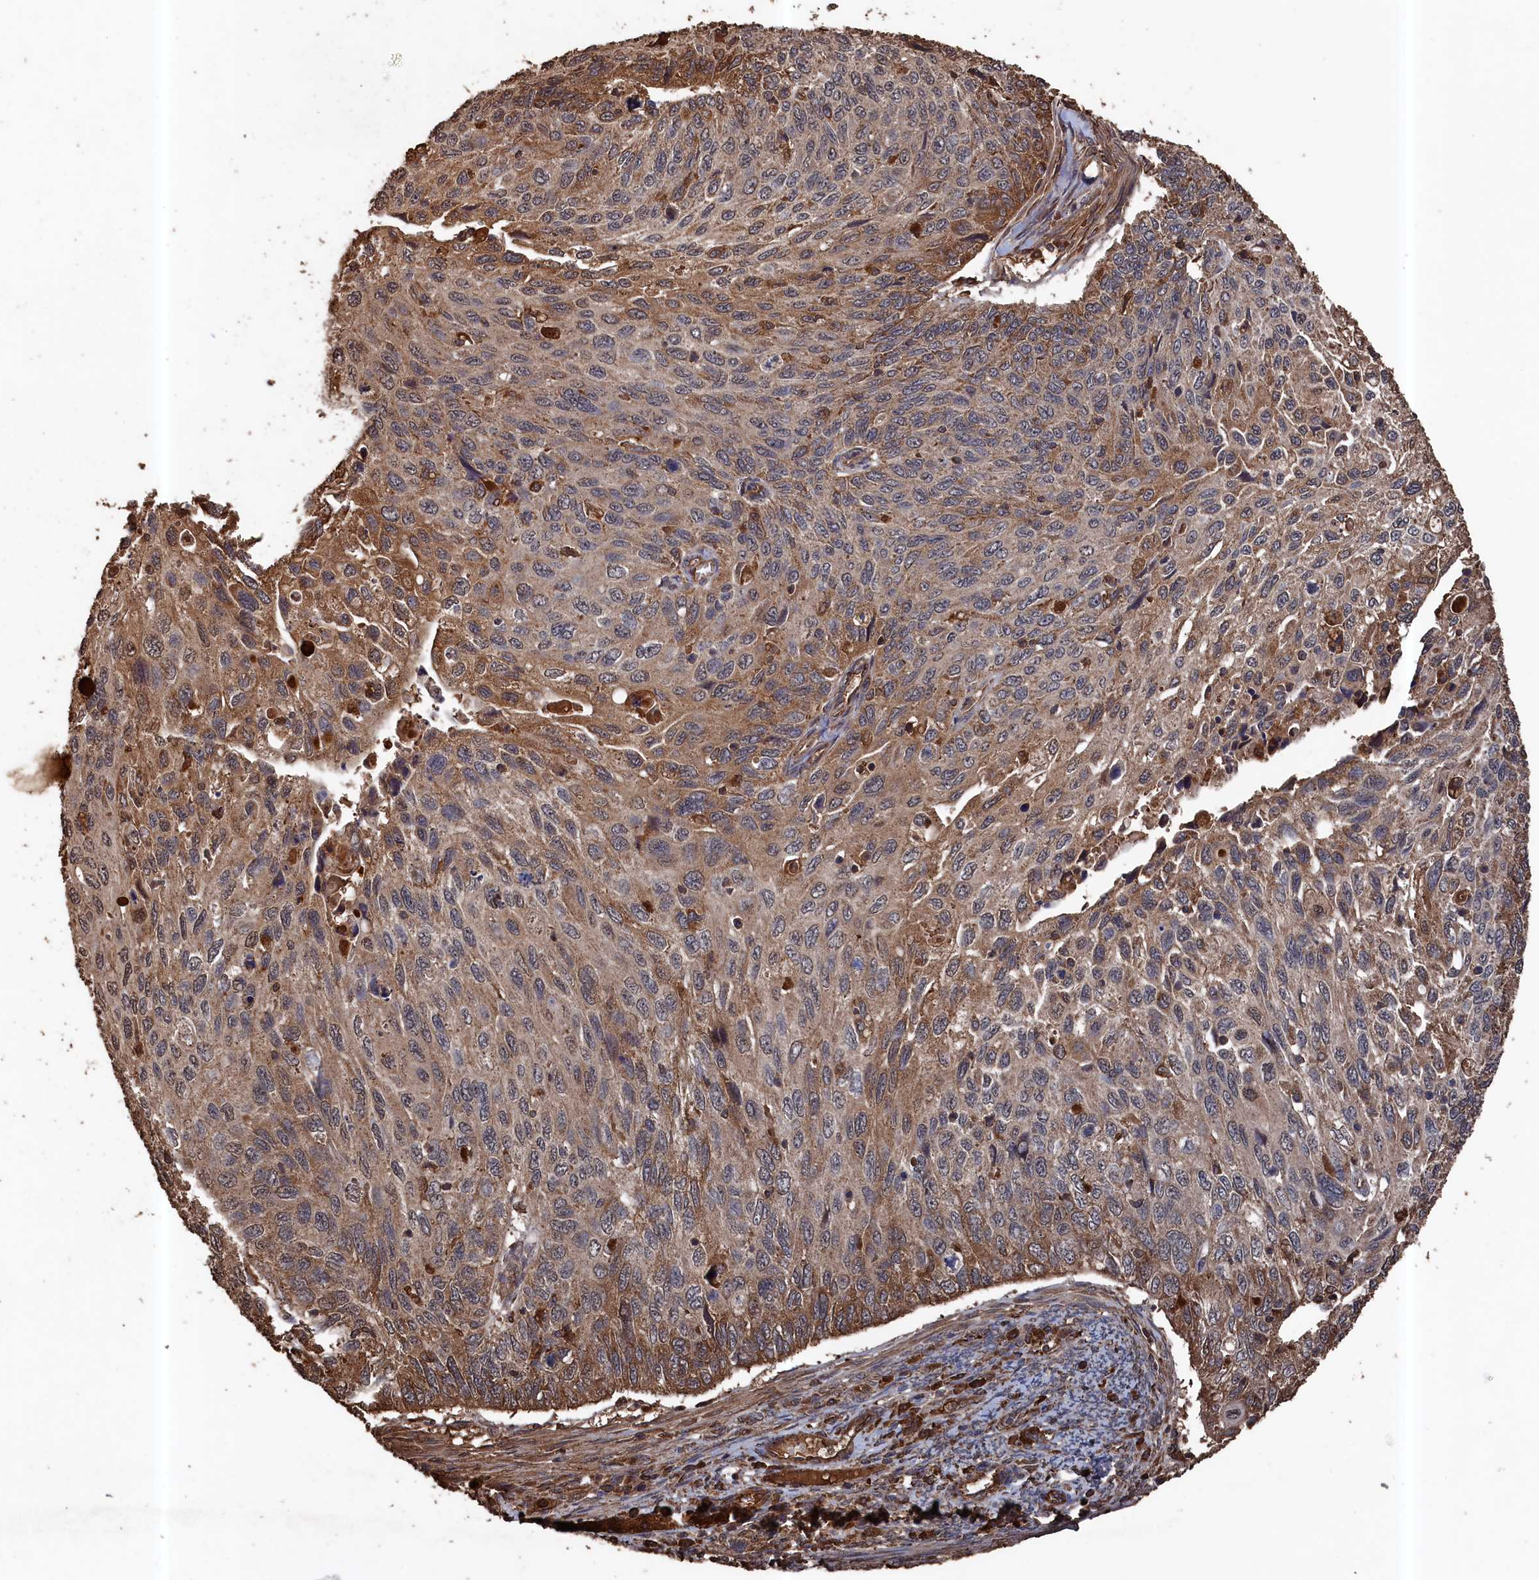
{"staining": {"intensity": "moderate", "quantity": "<25%", "location": "cytoplasmic/membranous"}, "tissue": "cervical cancer", "cell_type": "Tumor cells", "image_type": "cancer", "snomed": [{"axis": "morphology", "description": "Squamous cell carcinoma, NOS"}, {"axis": "topography", "description": "Cervix"}], "caption": "Squamous cell carcinoma (cervical) stained with a protein marker exhibits moderate staining in tumor cells.", "gene": "SNX33", "patient": {"sex": "female", "age": 70}}